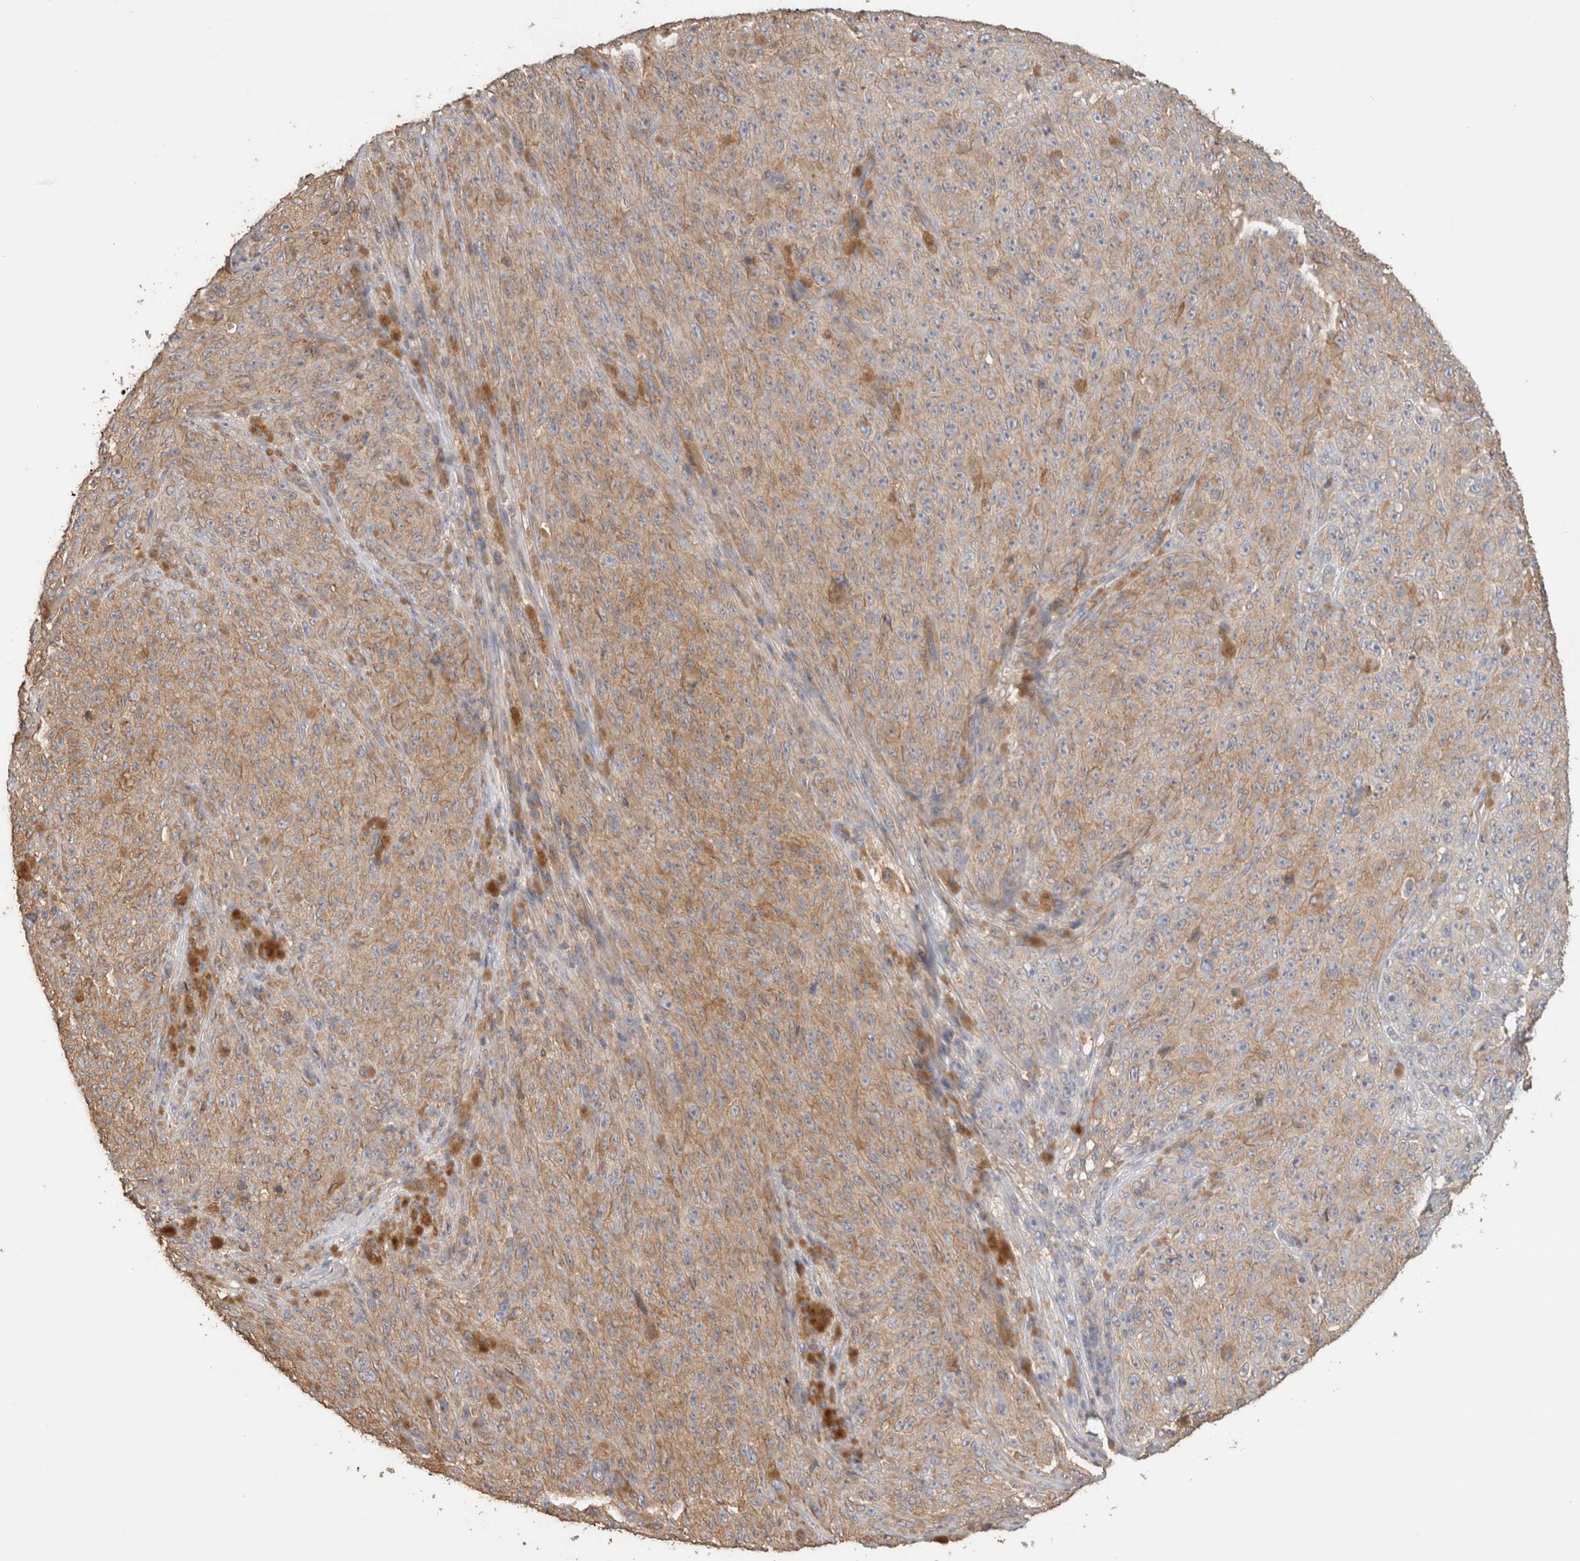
{"staining": {"intensity": "moderate", "quantity": ">75%", "location": "cytoplasmic/membranous"}, "tissue": "melanoma", "cell_type": "Tumor cells", "image_type": "cancer", "snomed": [{"axis": "morphology", "description": "Malignant melanoma, NOS"}, {"axis": "topography", "description": "Skin"}], "caption": "Immunohistochemistry (IHC) staining of melanoma, which reveals medium levels of moderate cytoplasmic/membranous expression in approximately >75% of tumor cells indicating moderate cytoplasmic/membranous protein staining. The staining was performed using DAB (brown) for protein detection and nuclei were counterstained in hematoxylin (blue).", "gene": "CFAP418", "patient": {"sex": "female", "age": 82}}